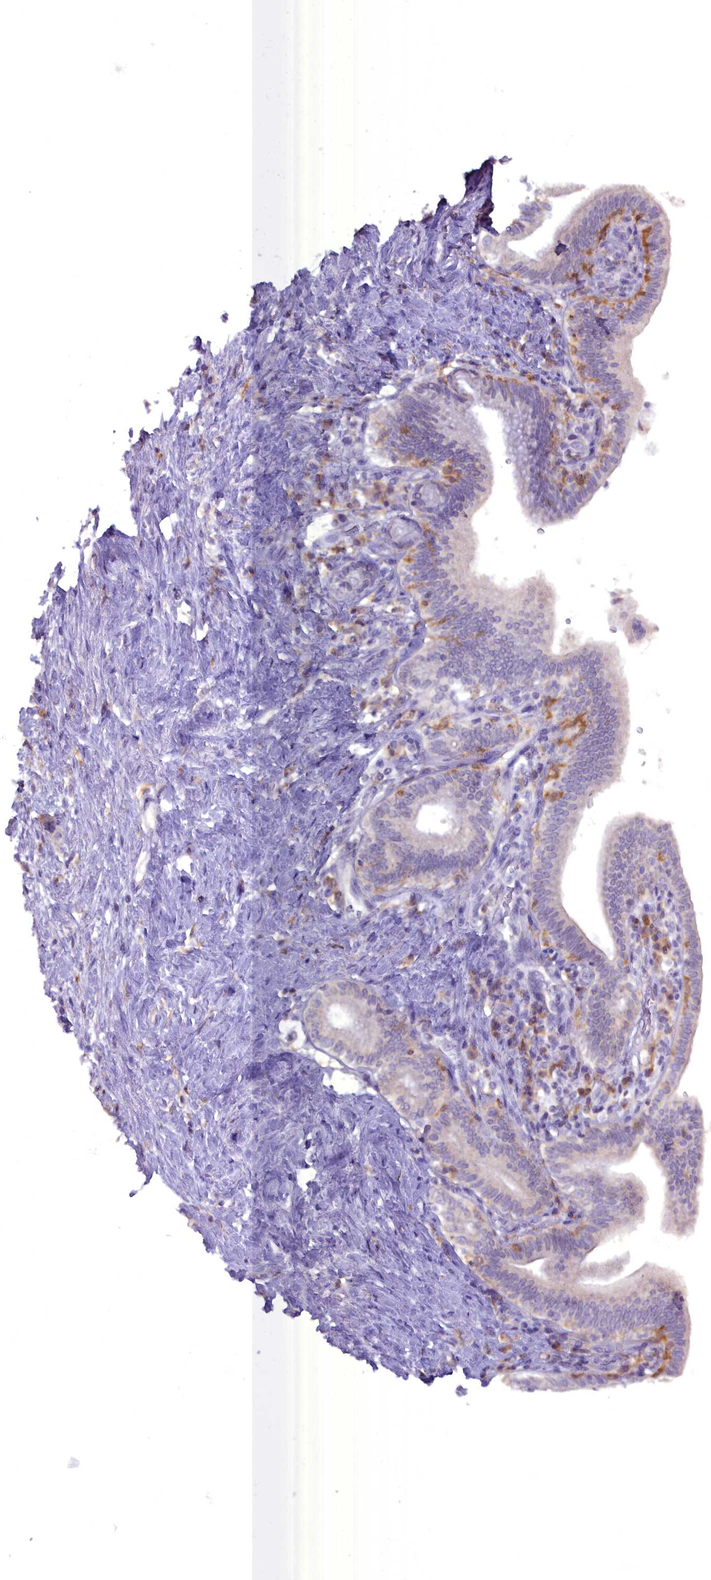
{"staining": {"intensity": "negative", "quantity": "none", "location": "none"}, "tissue": "pancreatic cancer", "cell_type": "Tumor cells", "image_type": "cancer", "snomed": [{"axis": "morphology", "description": "Adenocarcinoma, NOS"}, {"axis": "topography", "description": "Pancreas"}], "caption": "High magnification brightfield microscopy of pancreatic cancer stained with DAB (3,3'-diaminobenzidine) (brown) and counterstained with hematoxylin (blue): tumor cells show no significant staining.", "gene": "BLNK", "patient": {"sex": "female", "age": 73}}